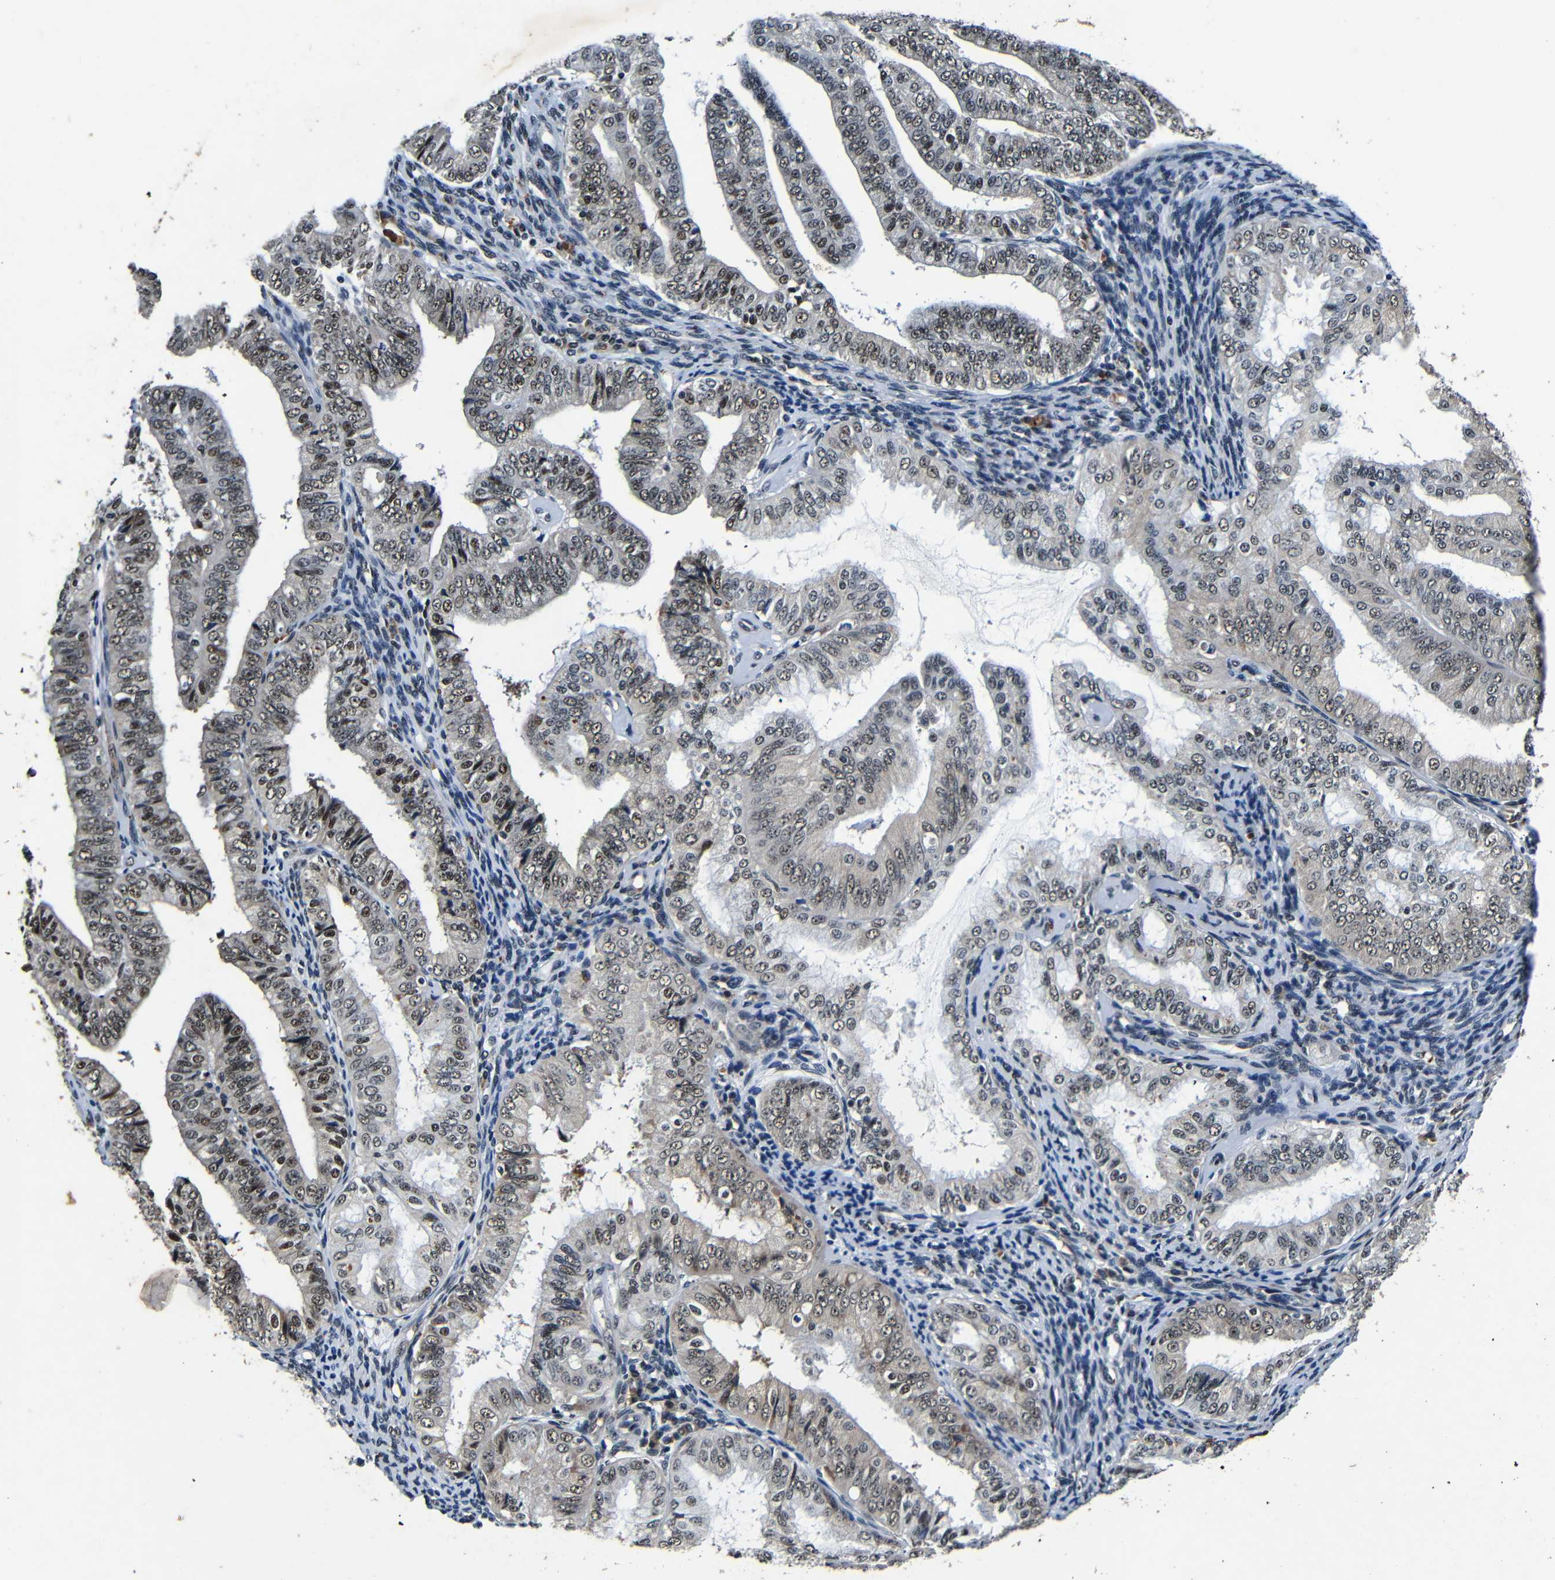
{"staining": {"intensity": "moderate", "quantity": ">75%", "location": "nuclear"}, "tissue": "endometrial cancer", "cell_type": "Tumor cells", "image_type": "cancer", "snomed": [{"axis": "morphology", "description": "Adenocarcinoma, NOS"}, {"axis": "topography", "description": "Endometrium"}], "caption": "The micrograph displays immunohistochemical staining of endometrial cancer (adenocarcinoma). There is moderate nuclear expression is present in approximately >75% of tumor cells.", "gene": "FOXD4", "patient": {"sex": "female", "age": 63}}